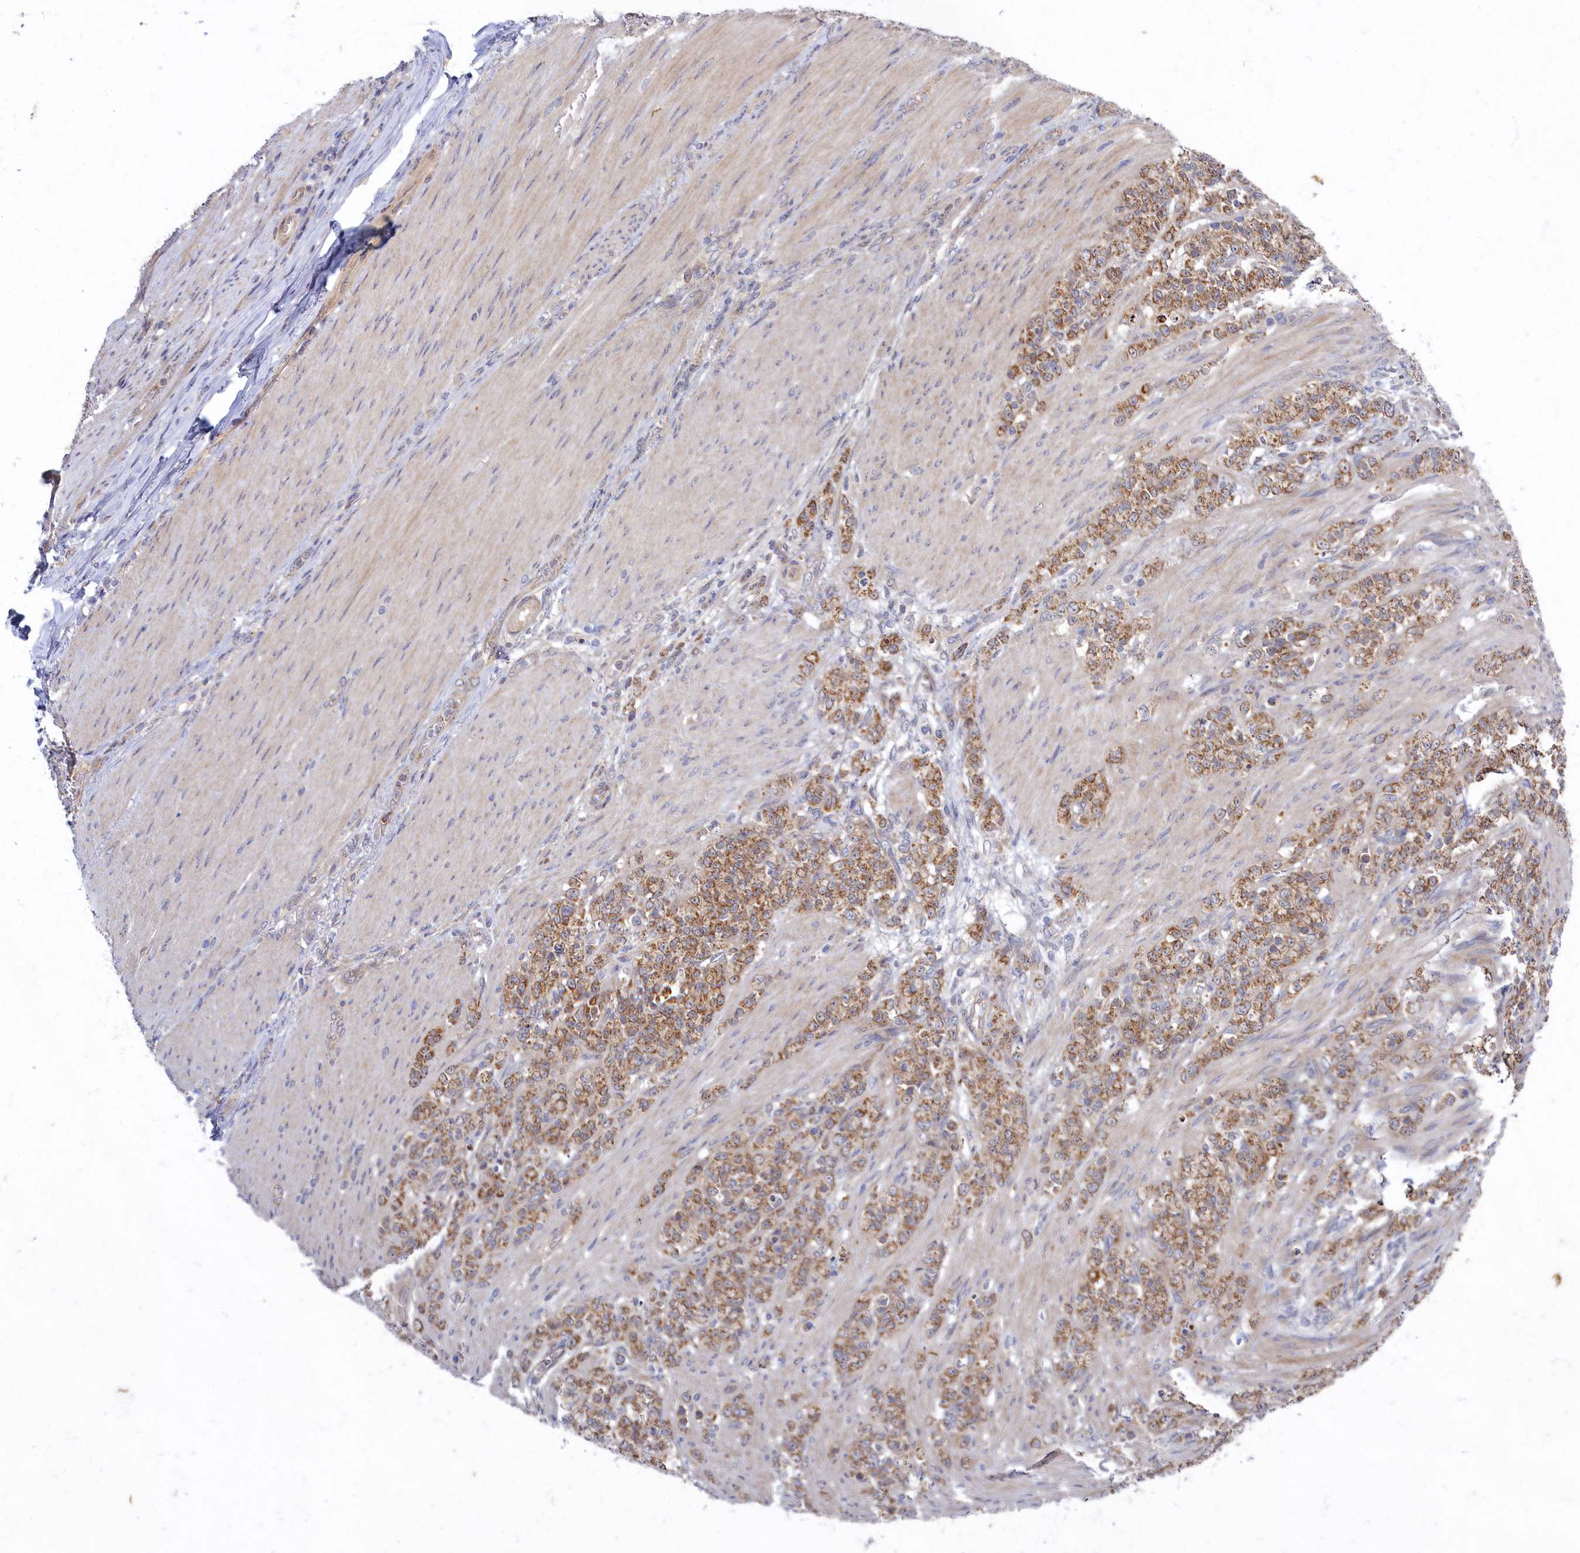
{"staining": {"intensity": "moderate", "quantity": ">75%", "location": "cytoplasmic/membranous"}, "tissue": "stomach cancer", "cell_type": "Tumor cells", "image_type": "cancer", "snomed": [{"axis": "morphology", "description": "Adenocarcinoma, NOS"}, {"axis": "topography", "description": "Stomach"}], "caption": "Protein staining of adenocarcinoma (stomach) tissue demonstrates moderate cytoplasmic/membranous staining in about >75% of tumor cells.", "gene": "WDR59", "patient": {"sex": "female", "age": 79}}